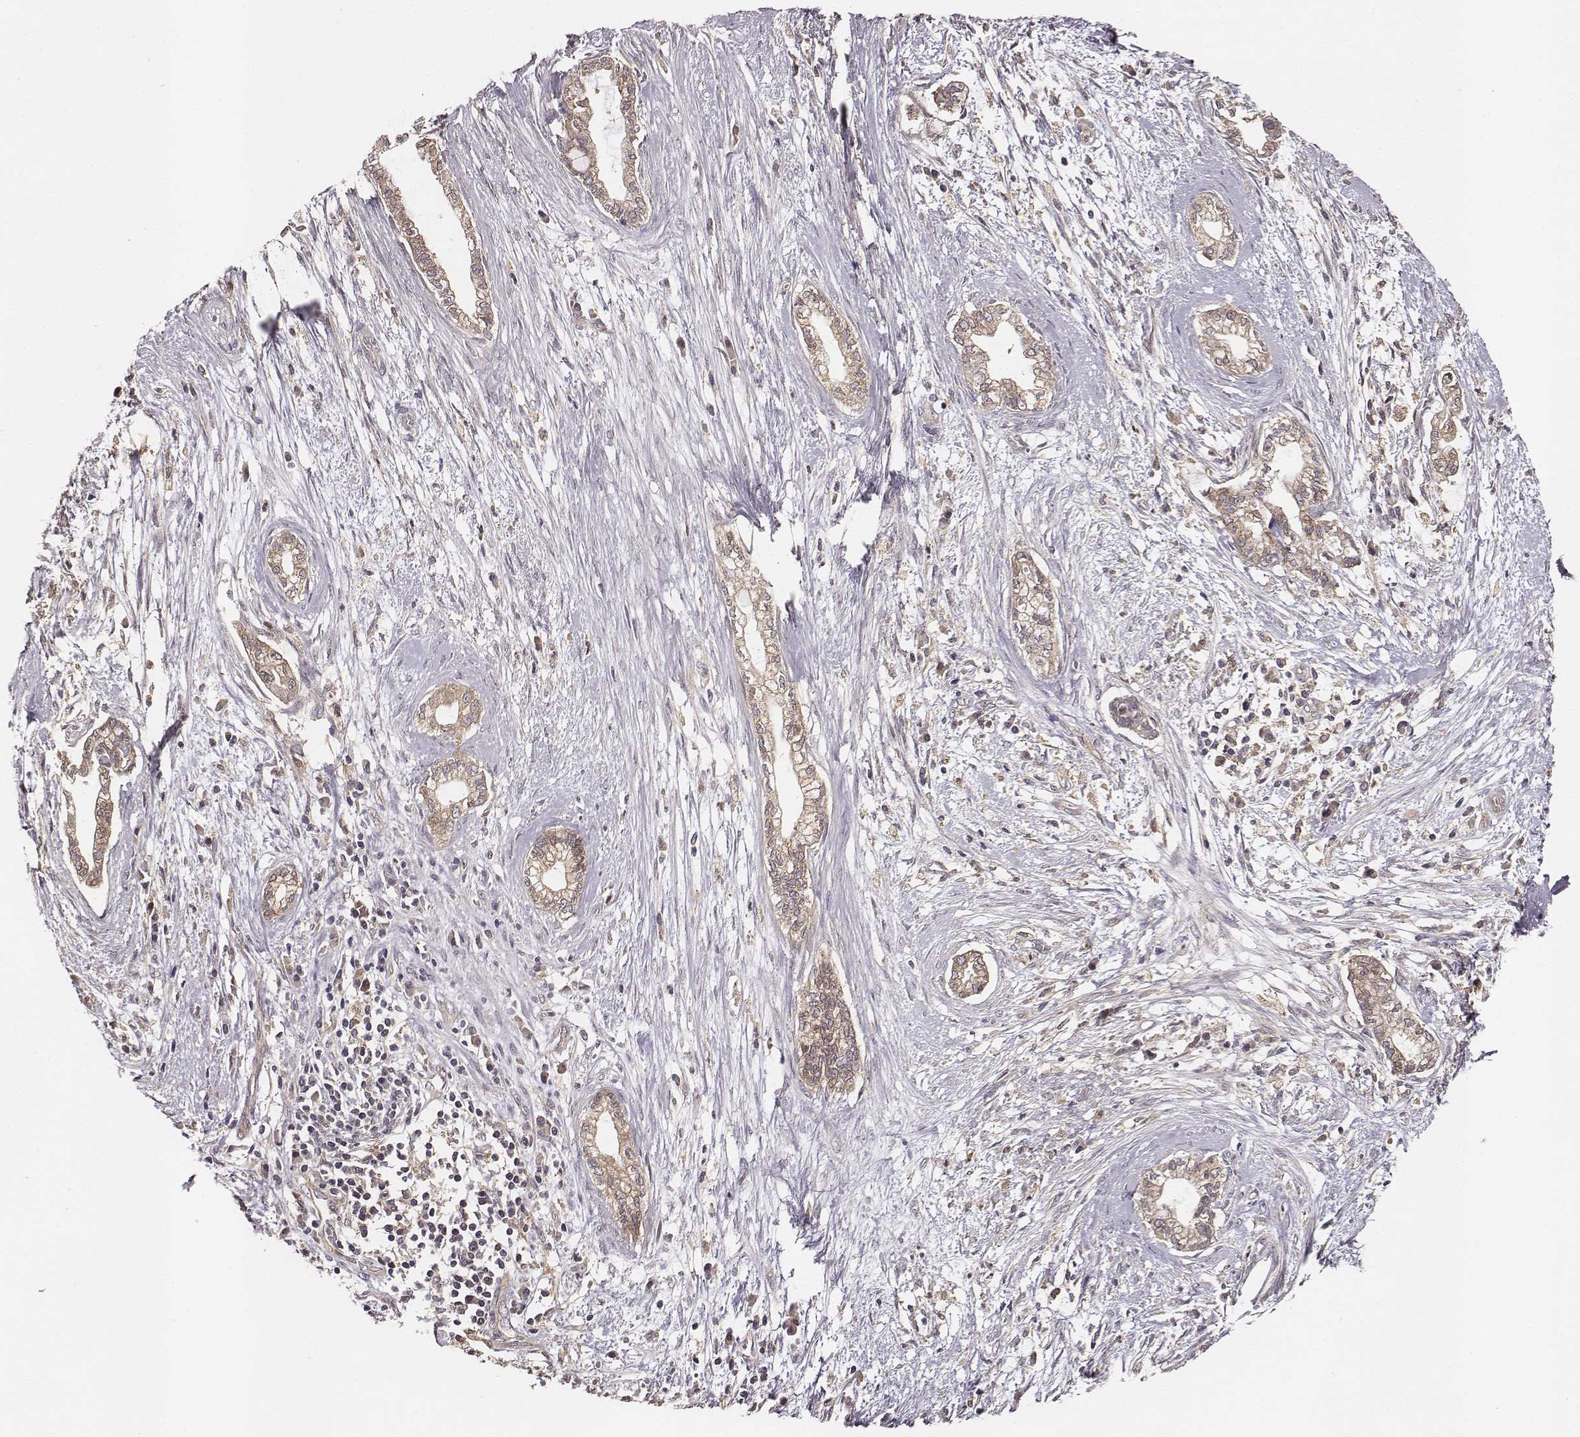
{"staining": {"intensity": "moderate", "quantity": ">75%", "location": "cytoplasmic/membranous"}, "tissue": "cervical cancer", "cell_type": "Tumor cells", "image_type": "cancer", "snomed": [{"axis": "morphology", "description": "Adenocarcinoma, NOS"}, {"axis": "topography", "description": "Cervix"}], "caption": "Adenocarcinoma (cervical) stained for a protein (brown) displays moderate cytoplasmic/membranous positive staining in about >75% of tumor cells.", "gene": "VPS26A", "patient": {"sex": "female", "age": 62}}